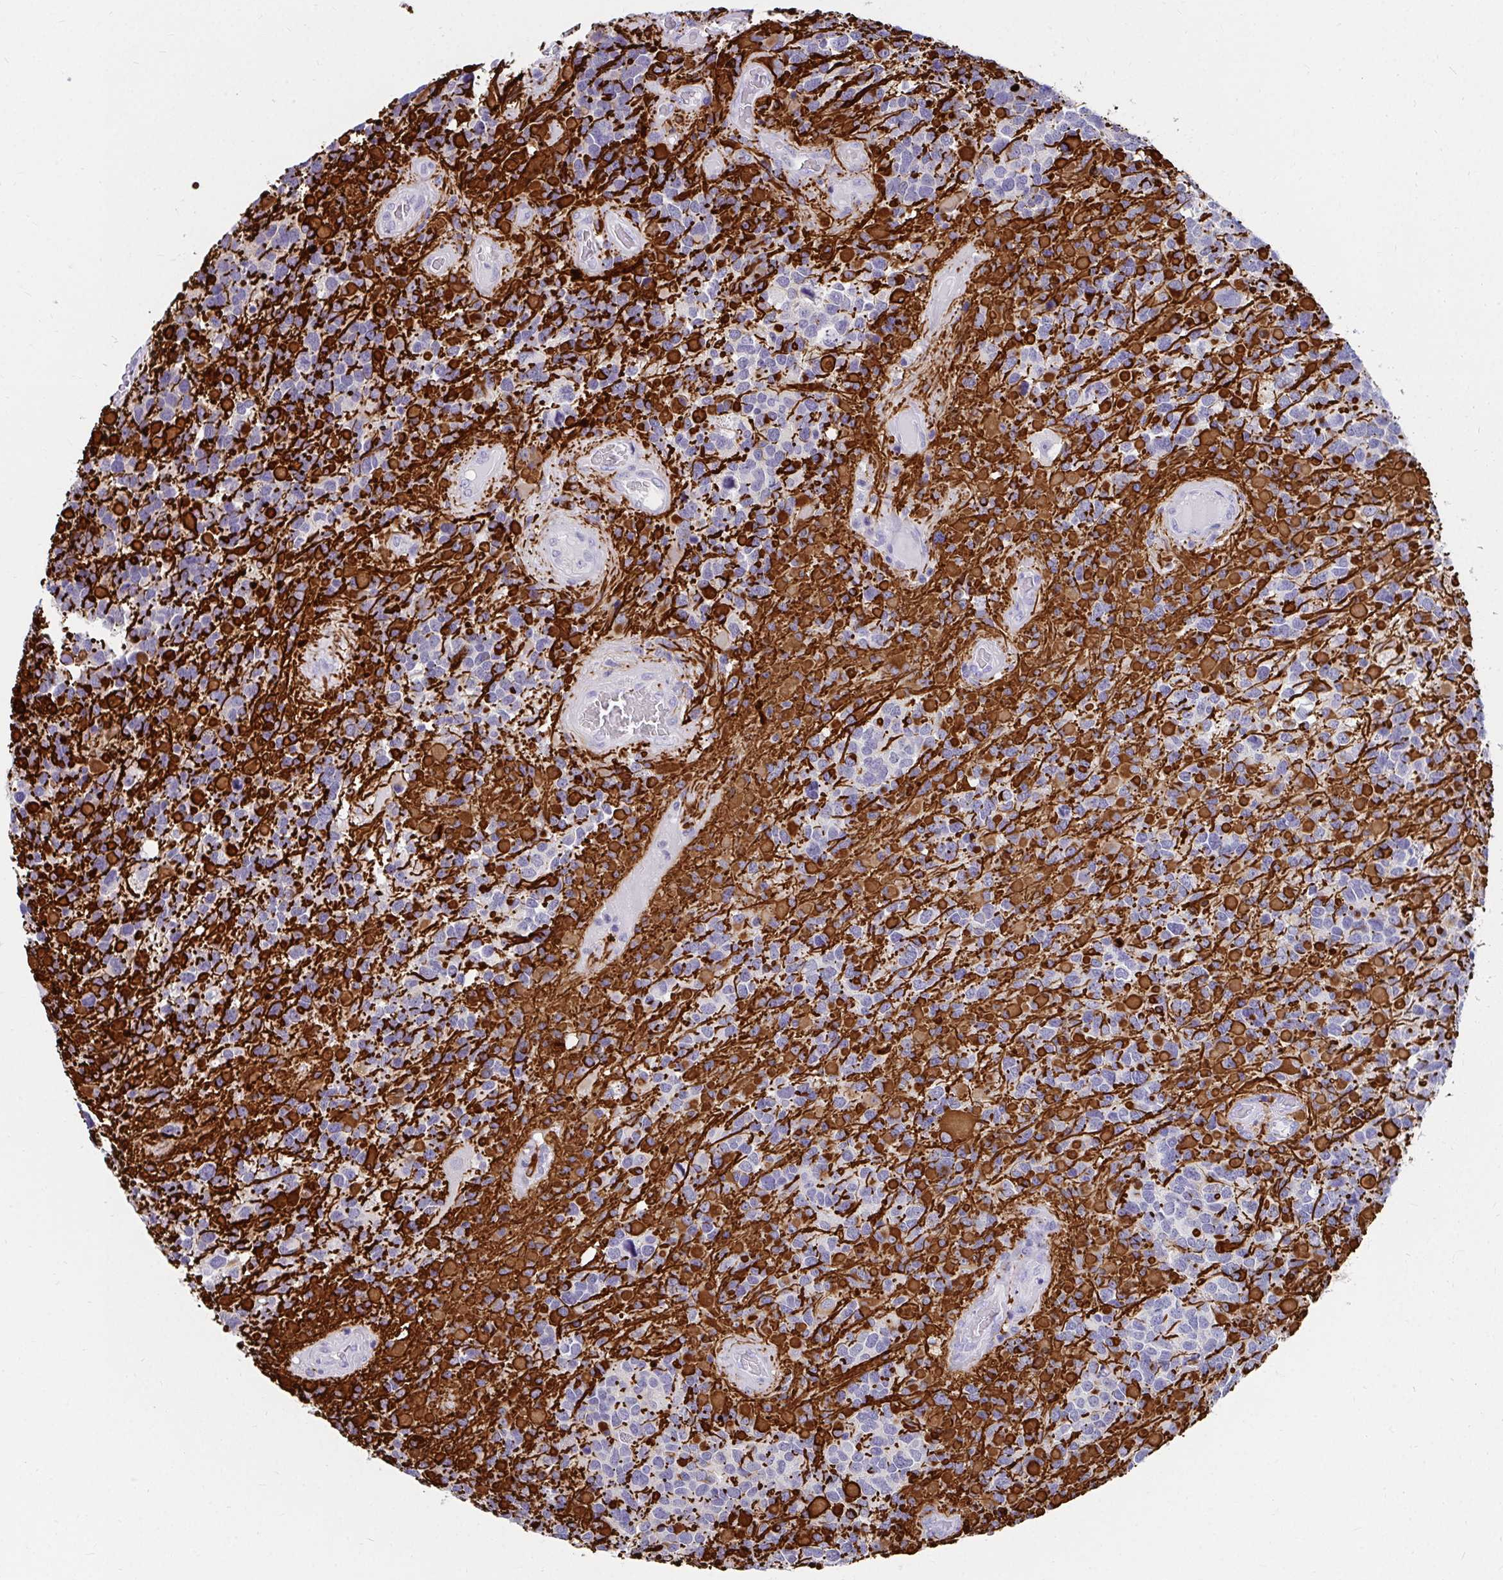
{"staining": {"intensity": "negative", "quantity": "none", "location": "none"}, "tissue": "glioma", "cell_type": "Tumor cells", "image_type": "cancer", "snomed": [{"axis": "morphology", "description": "Glioma, malignant, High grade"}, {"axis": "topography", "description": "Brain"}], "caption": "Immunohistochemistry (IHC) photomicrograph of neoplastic tissue: human glioma stained with DAB (3,3'-diaminobenzidine) demonstrates no significant protein positivity in tumor cells.", "gene": "C19orf81", "patient": {"sex": "female", "age": 40}}